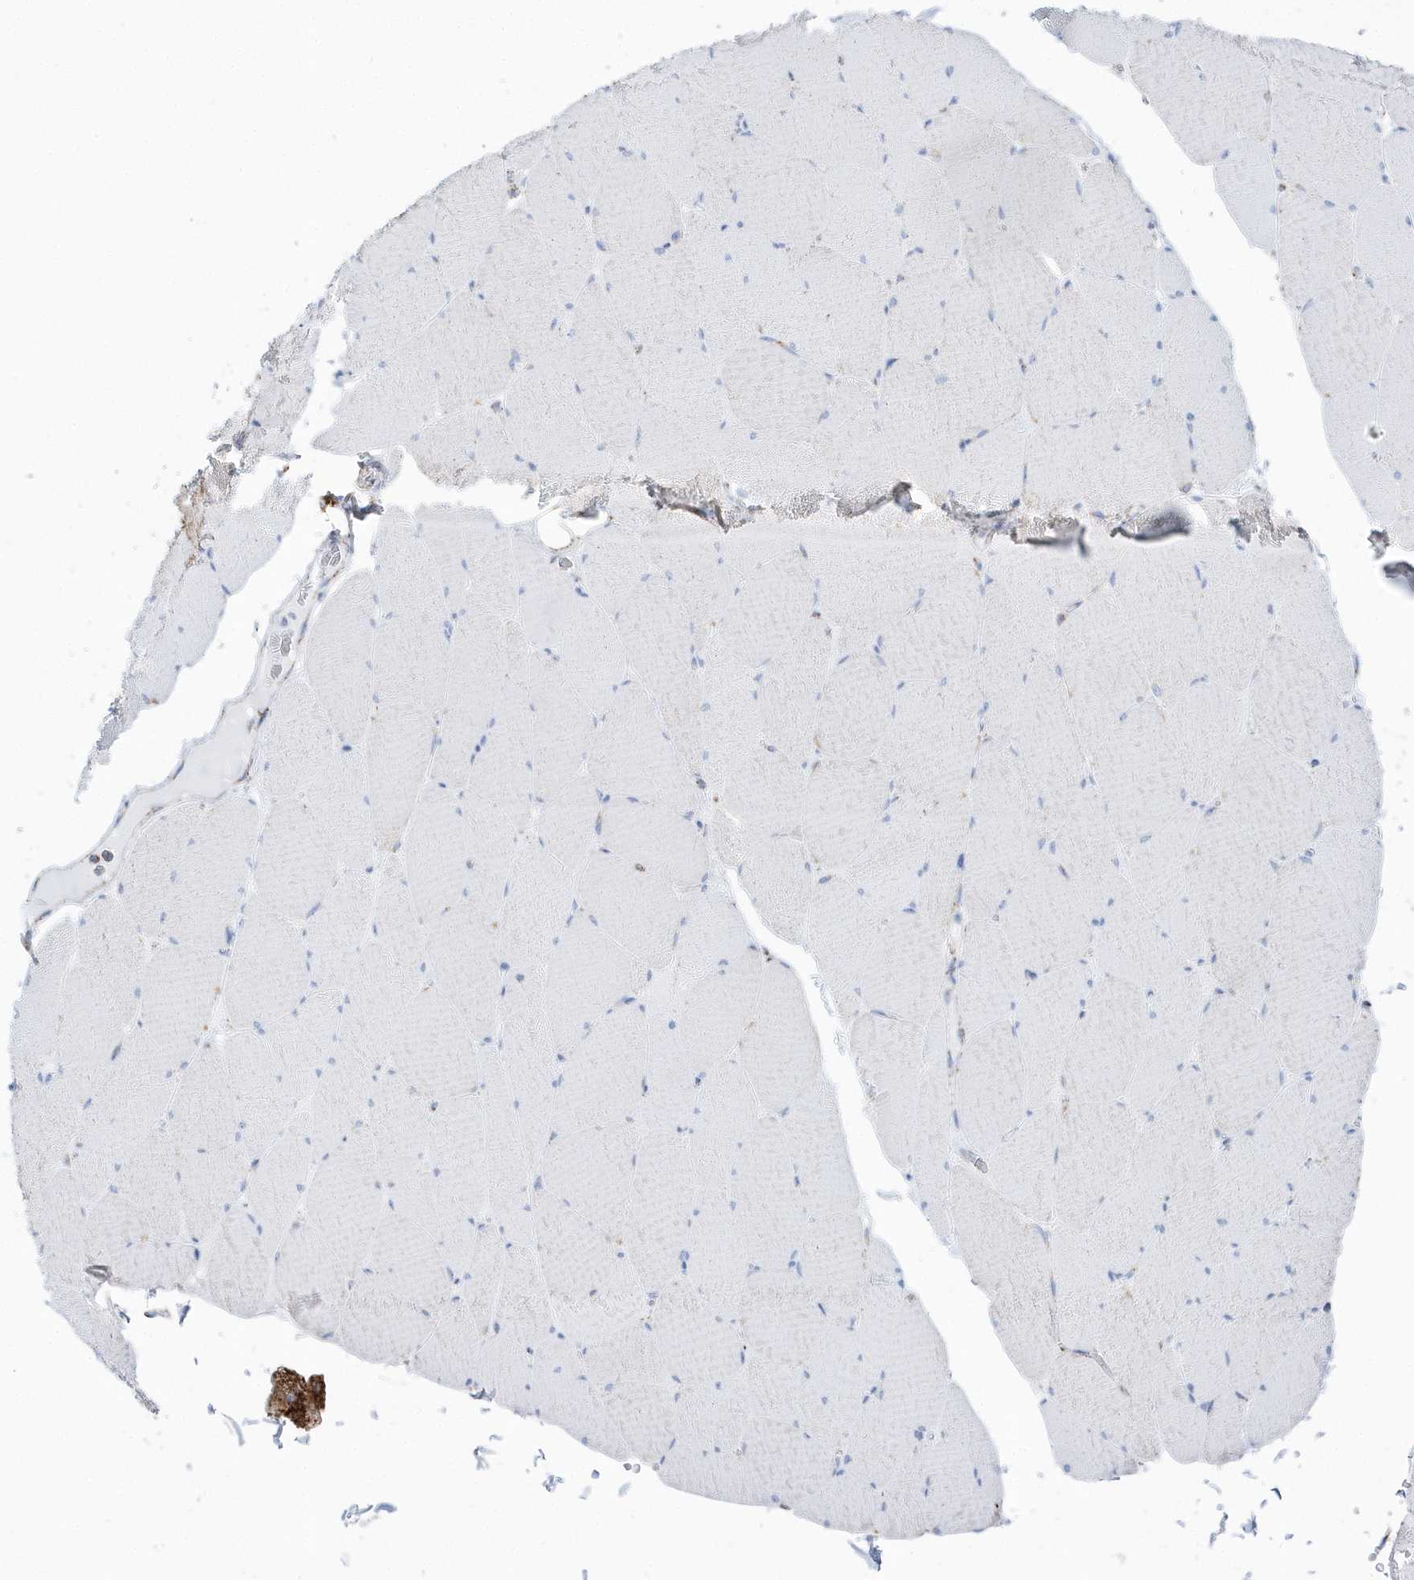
{"staining": {"intensity": "negative", "quantity": "none", "location": "none"}, "tissue": "skeletal muscle", "cell_type": "Myocytes", "image_type": "normal", "snomed": [{"axis": "morphology", "description": "Normal tissue, NOS"}, {"axis": "topography", "description": "Skeletal muscle"}, {"axis": "topography", "description": "Head-Neck"}], "caption": "Immunohistochemistry (IHC) of unremarkable human skeletal muscle demonstrates no positivity in myocytes.", "gene": "TMCO6", "patient": {"sex": "male", "age": 66}}